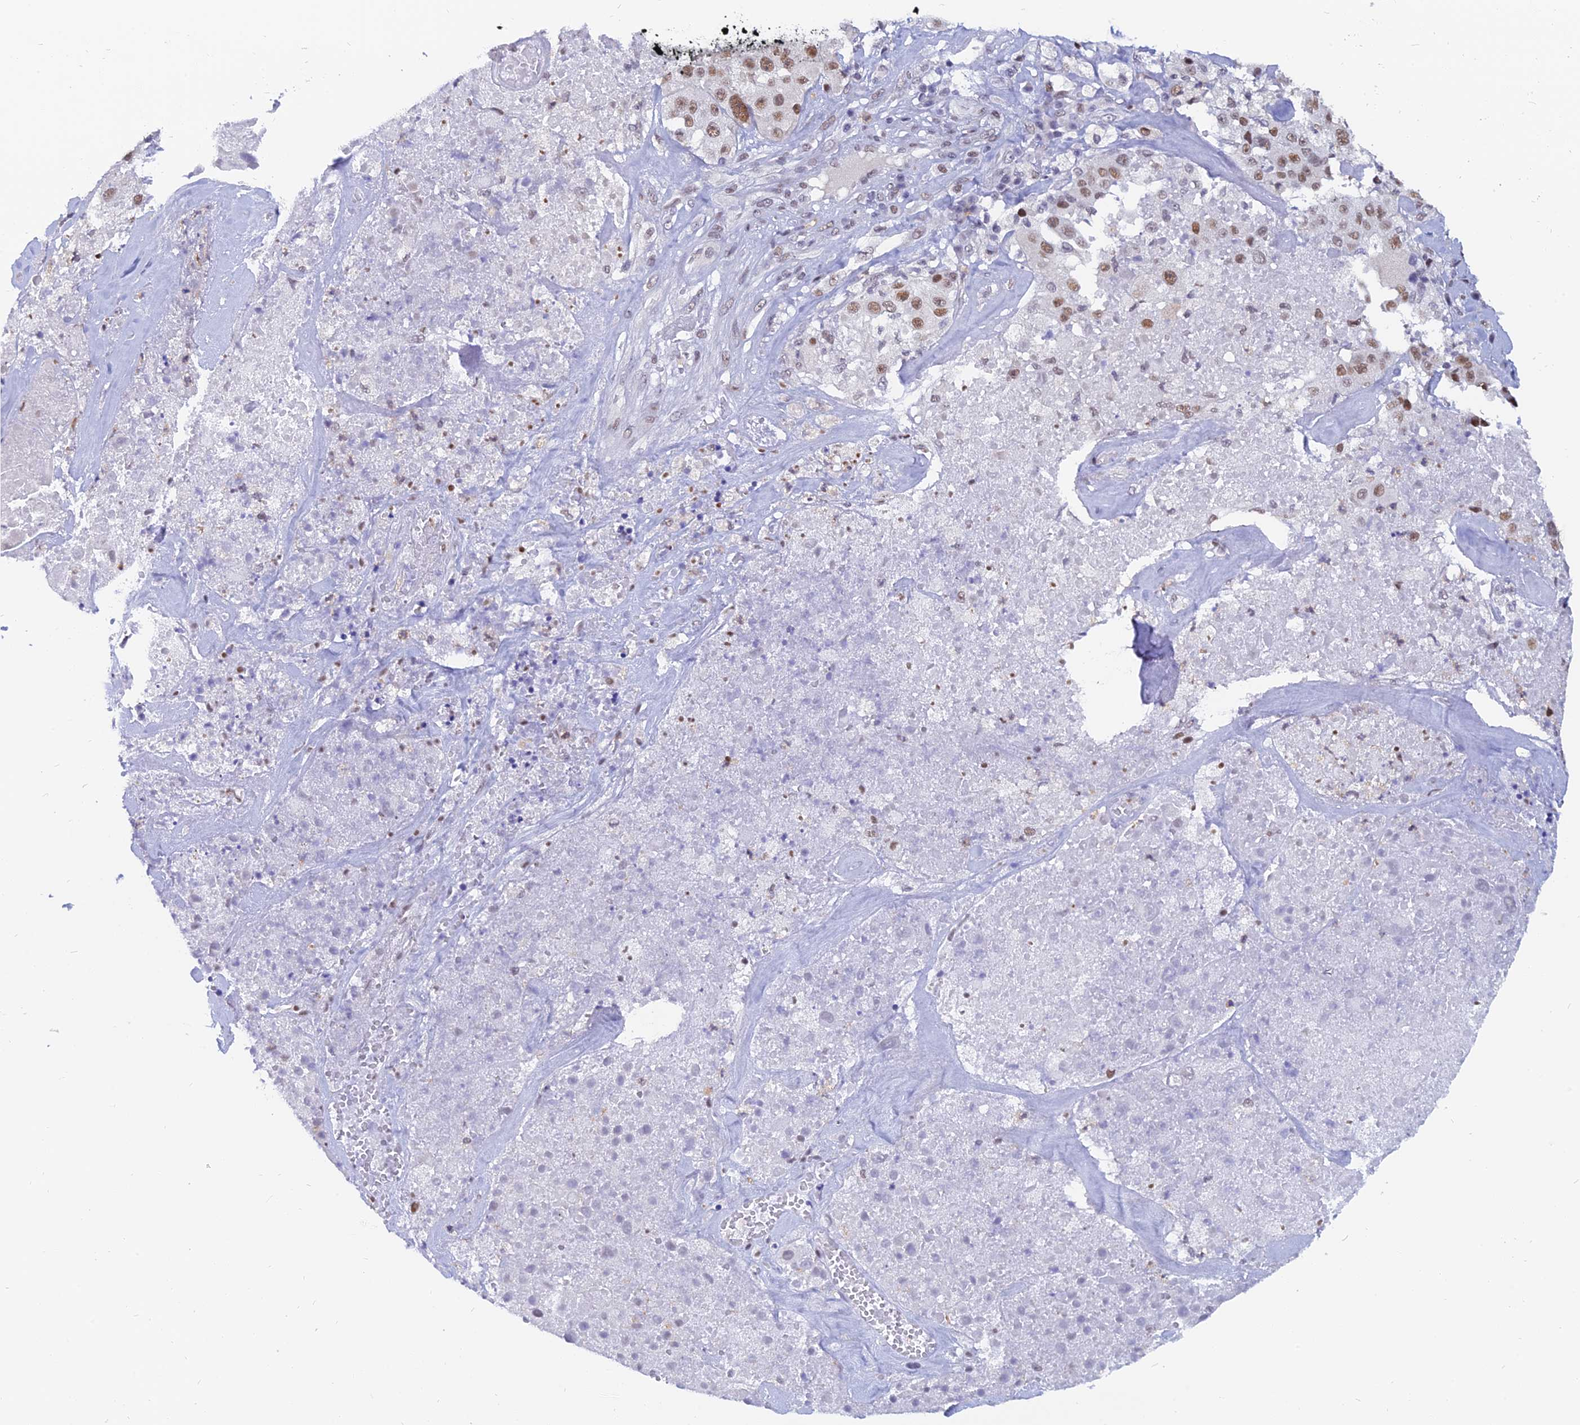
{"staining": {"intensity": "moderate", "quantity": ">75%", "location": "nuclear"}, "tissue": "melanoma", "cell_type": "Tumor cells", "image_type": "cancer", "snomed": [{"axis": "morphology", "description": "Malignant melanoma, Metastatic site"}, {"axis": "topography", "description": "Lymph node"}], "caption": "This photomicrograph displays melanoma stained with immunohistochemistry (IHC) to label a protein in brown. The nuclear of tumor cells show moderate positivity for the protein. Nuclei are counter-stained blue.", "gene": "DPY30", "patient": {"sex": "male", "age": 62}}